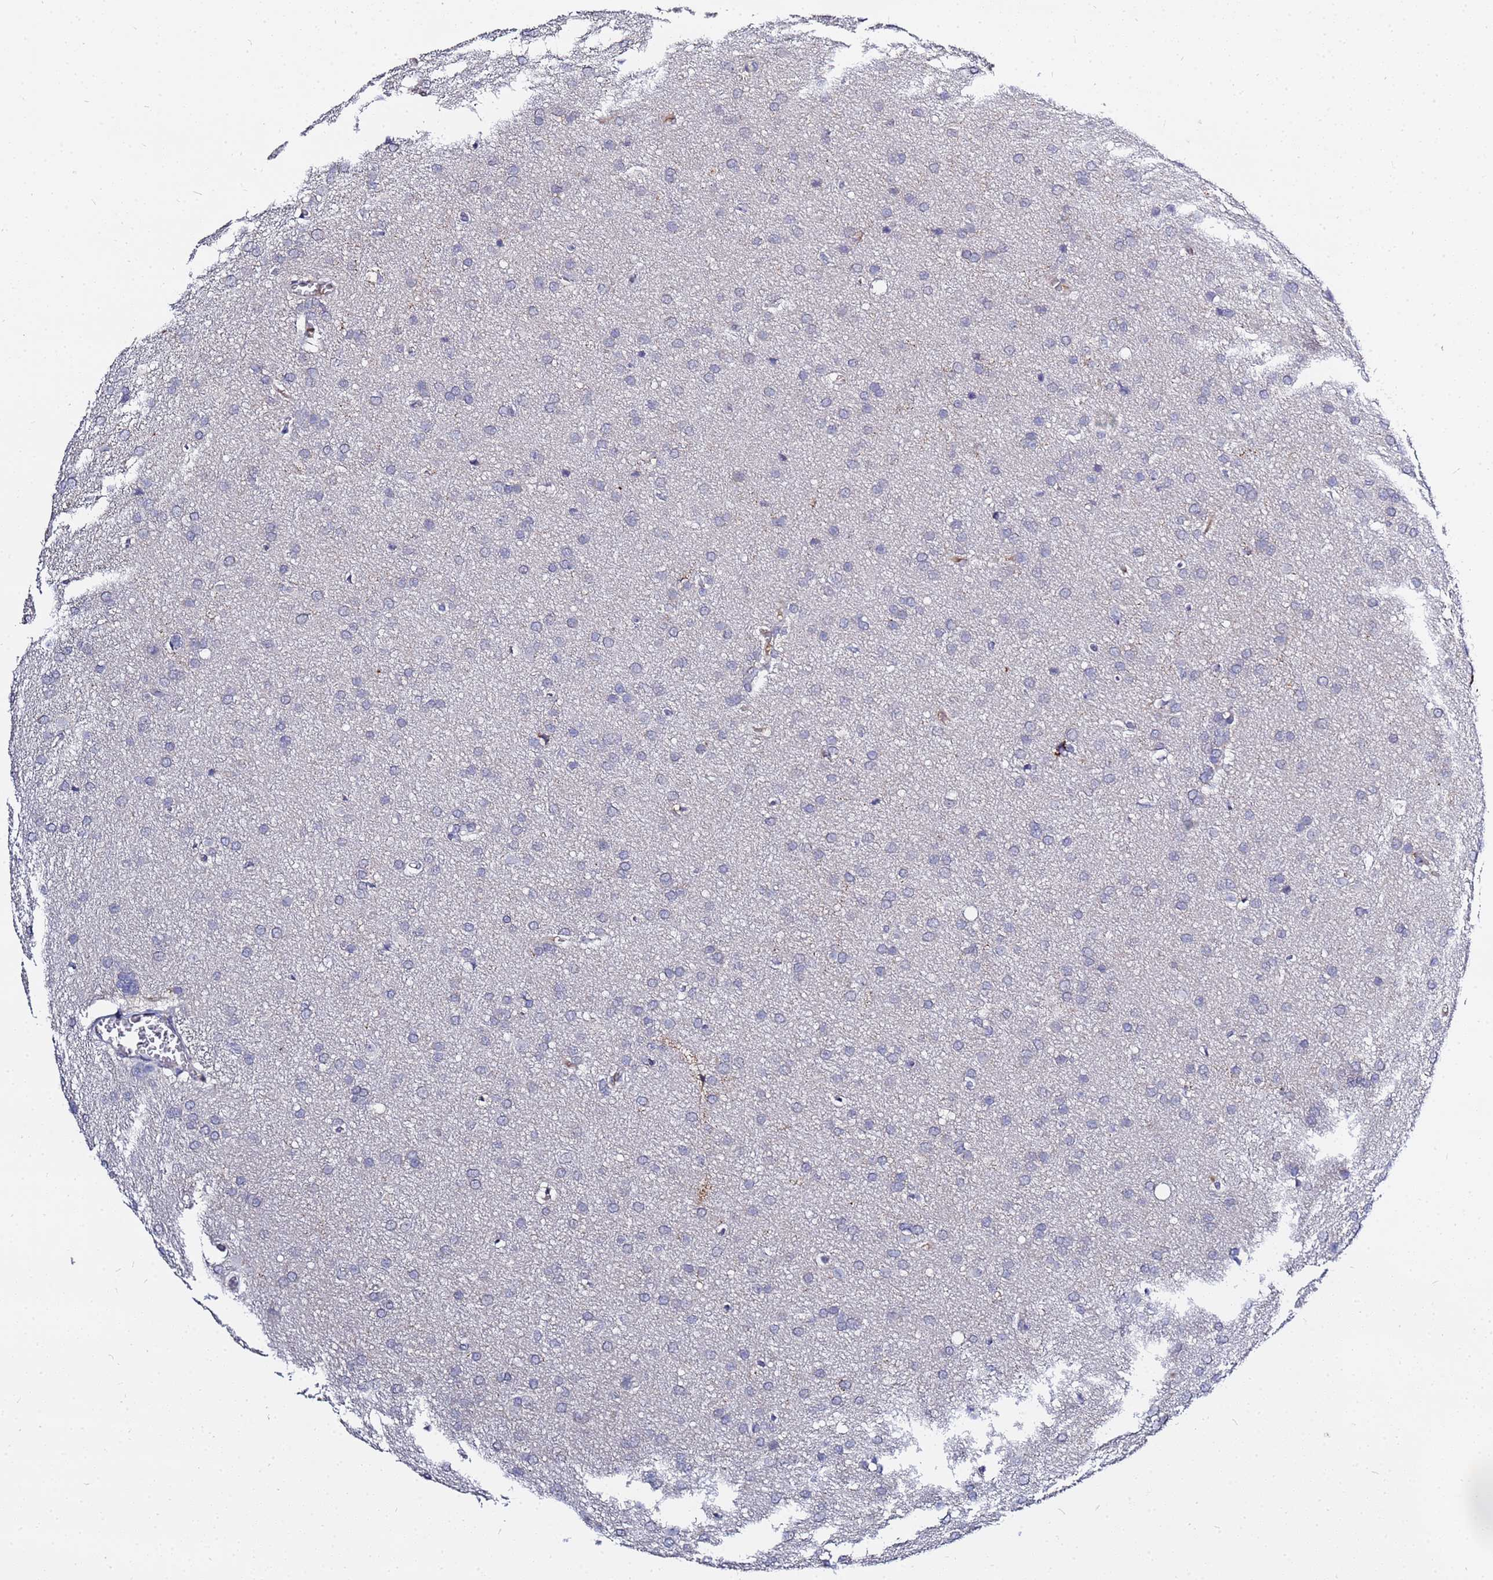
{"staining": {"intensity": "negative", "quantity": "none", "location": "none"}, "tissue": "glioma", "cell_type": "Tumor cells", "image_type": "cancer", "snomed": [{"axis": "morphology", "description": "Glioma, malignant, Low grade"}, {"axis": "topography", "description": "Brain"}], "caption": "IHC photomicrograph of neoplastic tissue: human low-grade glioma (malignant) stained with DAB displays no significant protein staining in tumor cells.", "gene": "TCP10L", "patient": {"sex": "female", "age": 32}}